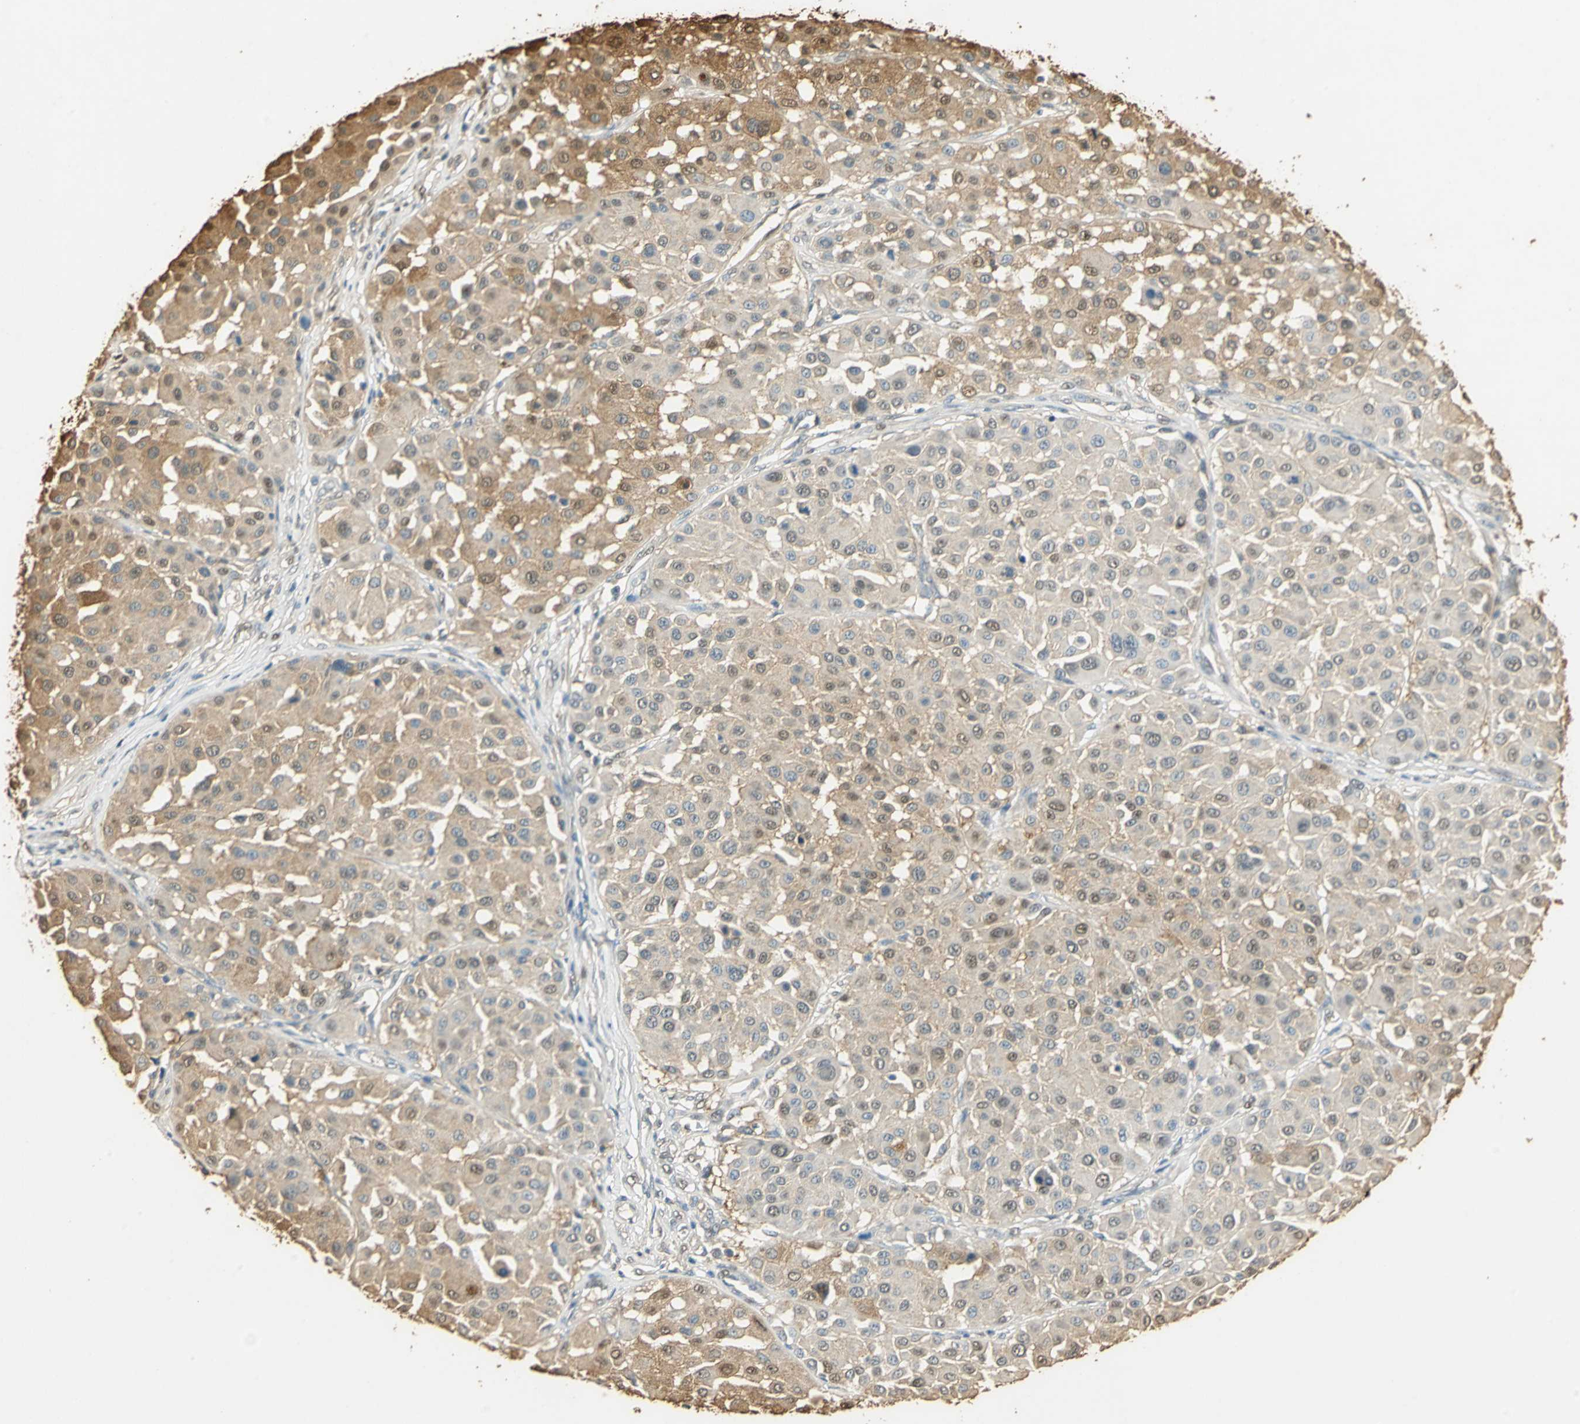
{"staining": {"intensity": "weak", "quantity": ">75%", "location": "cytoplasmic/membranous"}, "tissue": "melanoma", "cell_type": "Tumor cells", "image_type": "cancer", "snomed": [{"axis": "morphology", "description": "Malignant melanoma, Metastatic site"}, {"axis": "topography", "description": "Soft tissue"}], "caption": "Protein expression analysis of human melanoma reveals weak cytoplasmic/membranous expression in about >75% of tumor cells.", "gene": "GAPDH", "patient": {"sex": "male", "age": 41}}